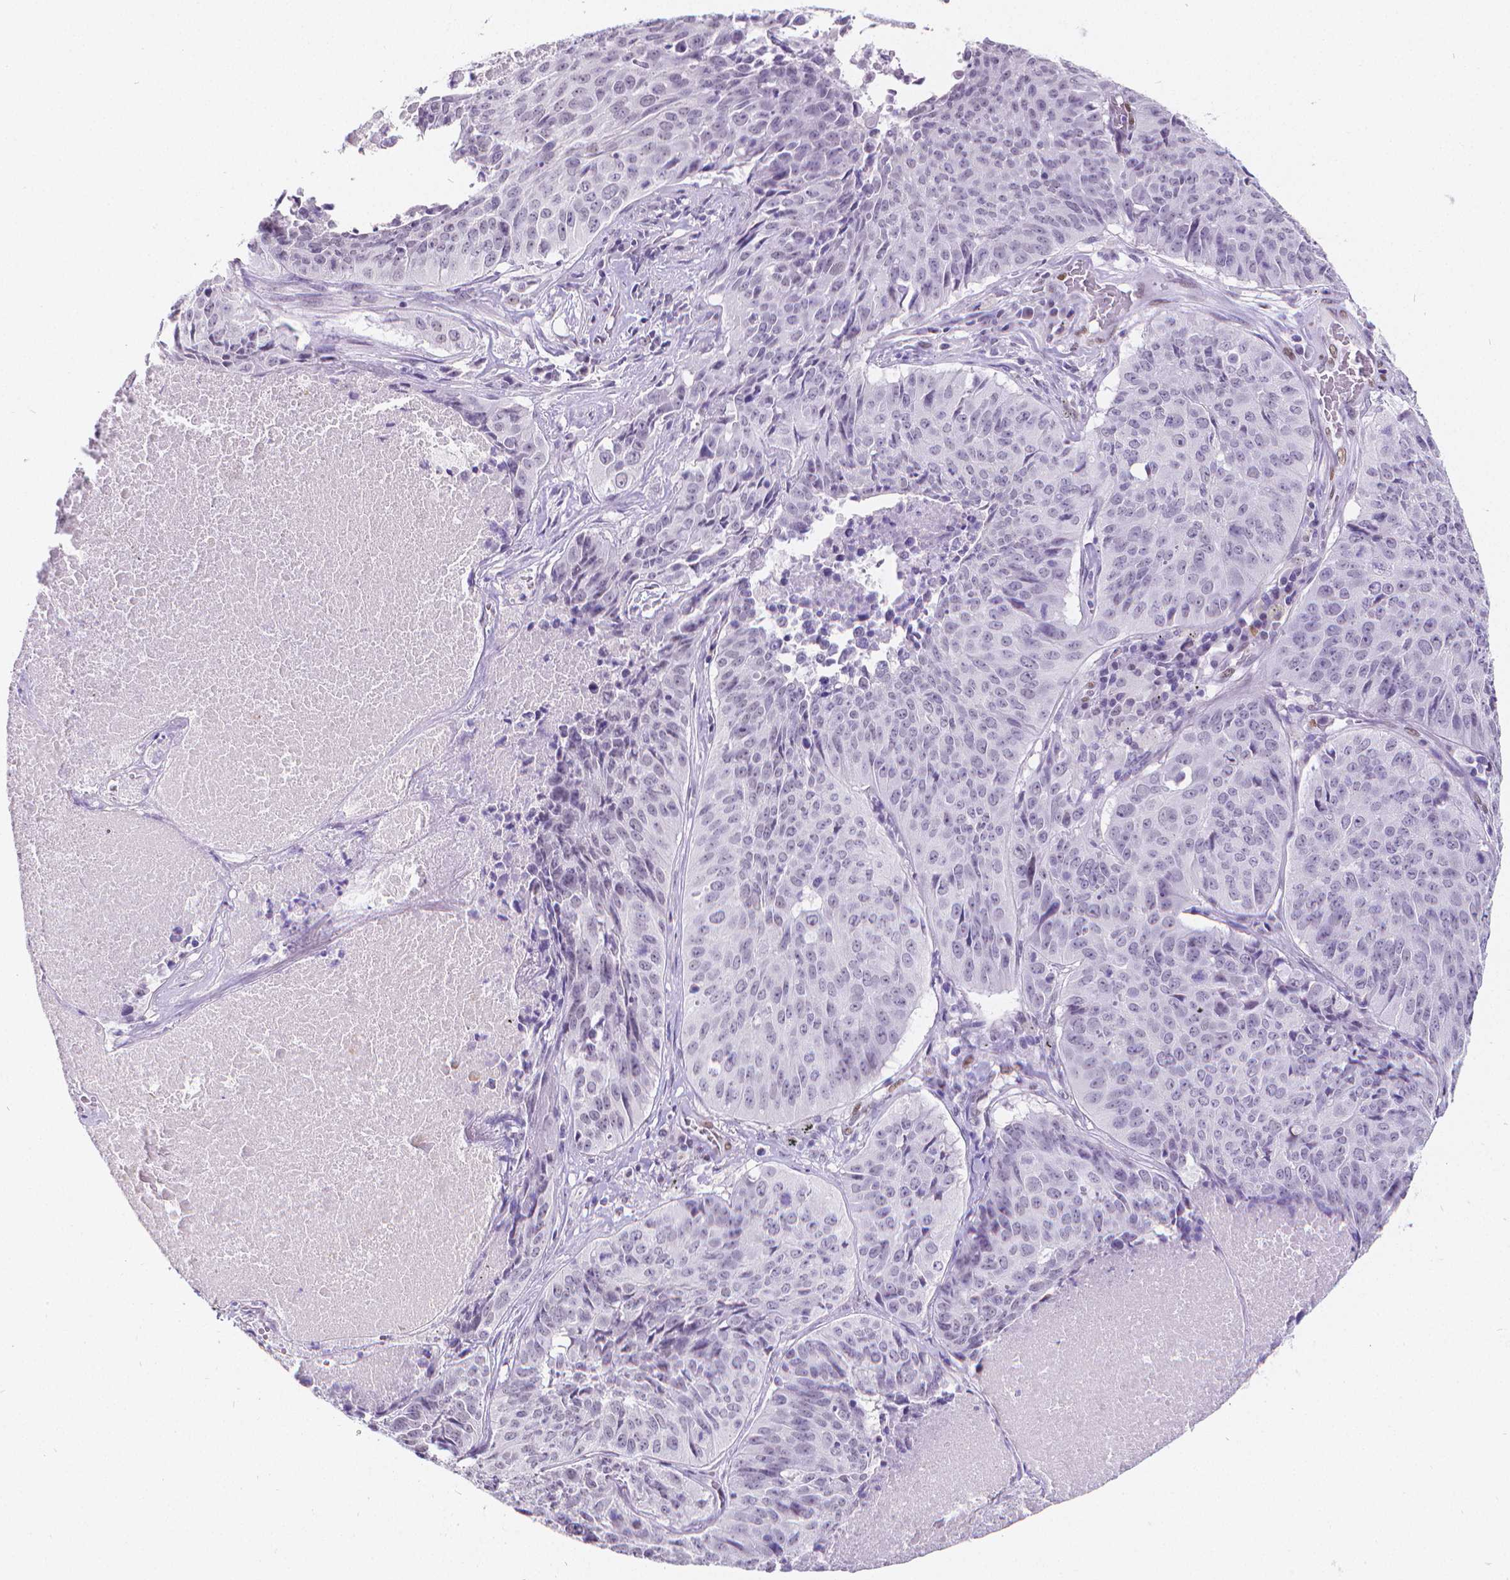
{"staining": {"intensity": "negative", "quantity": "none", "location": "none"}, "tissue": "lung cancer", "cell_type": "Tumor cells", "image_type": "cancer", "snomed": [{"axis": "morphology", "description": "Normal tissue, NOS"}, {"axis": "morphology", "description": "Squamous cell carcinoma, NOS"}, {"axis": "topography", "description": "Bronchus"}, {"axis": "topography", "description": "Lung"}], "caption": "Tumor cells are negative for brown protein staining in lung squamous cell carcinoma.", "gene": "MEF2C", "patient": {"sex": "male", "age": 64}}